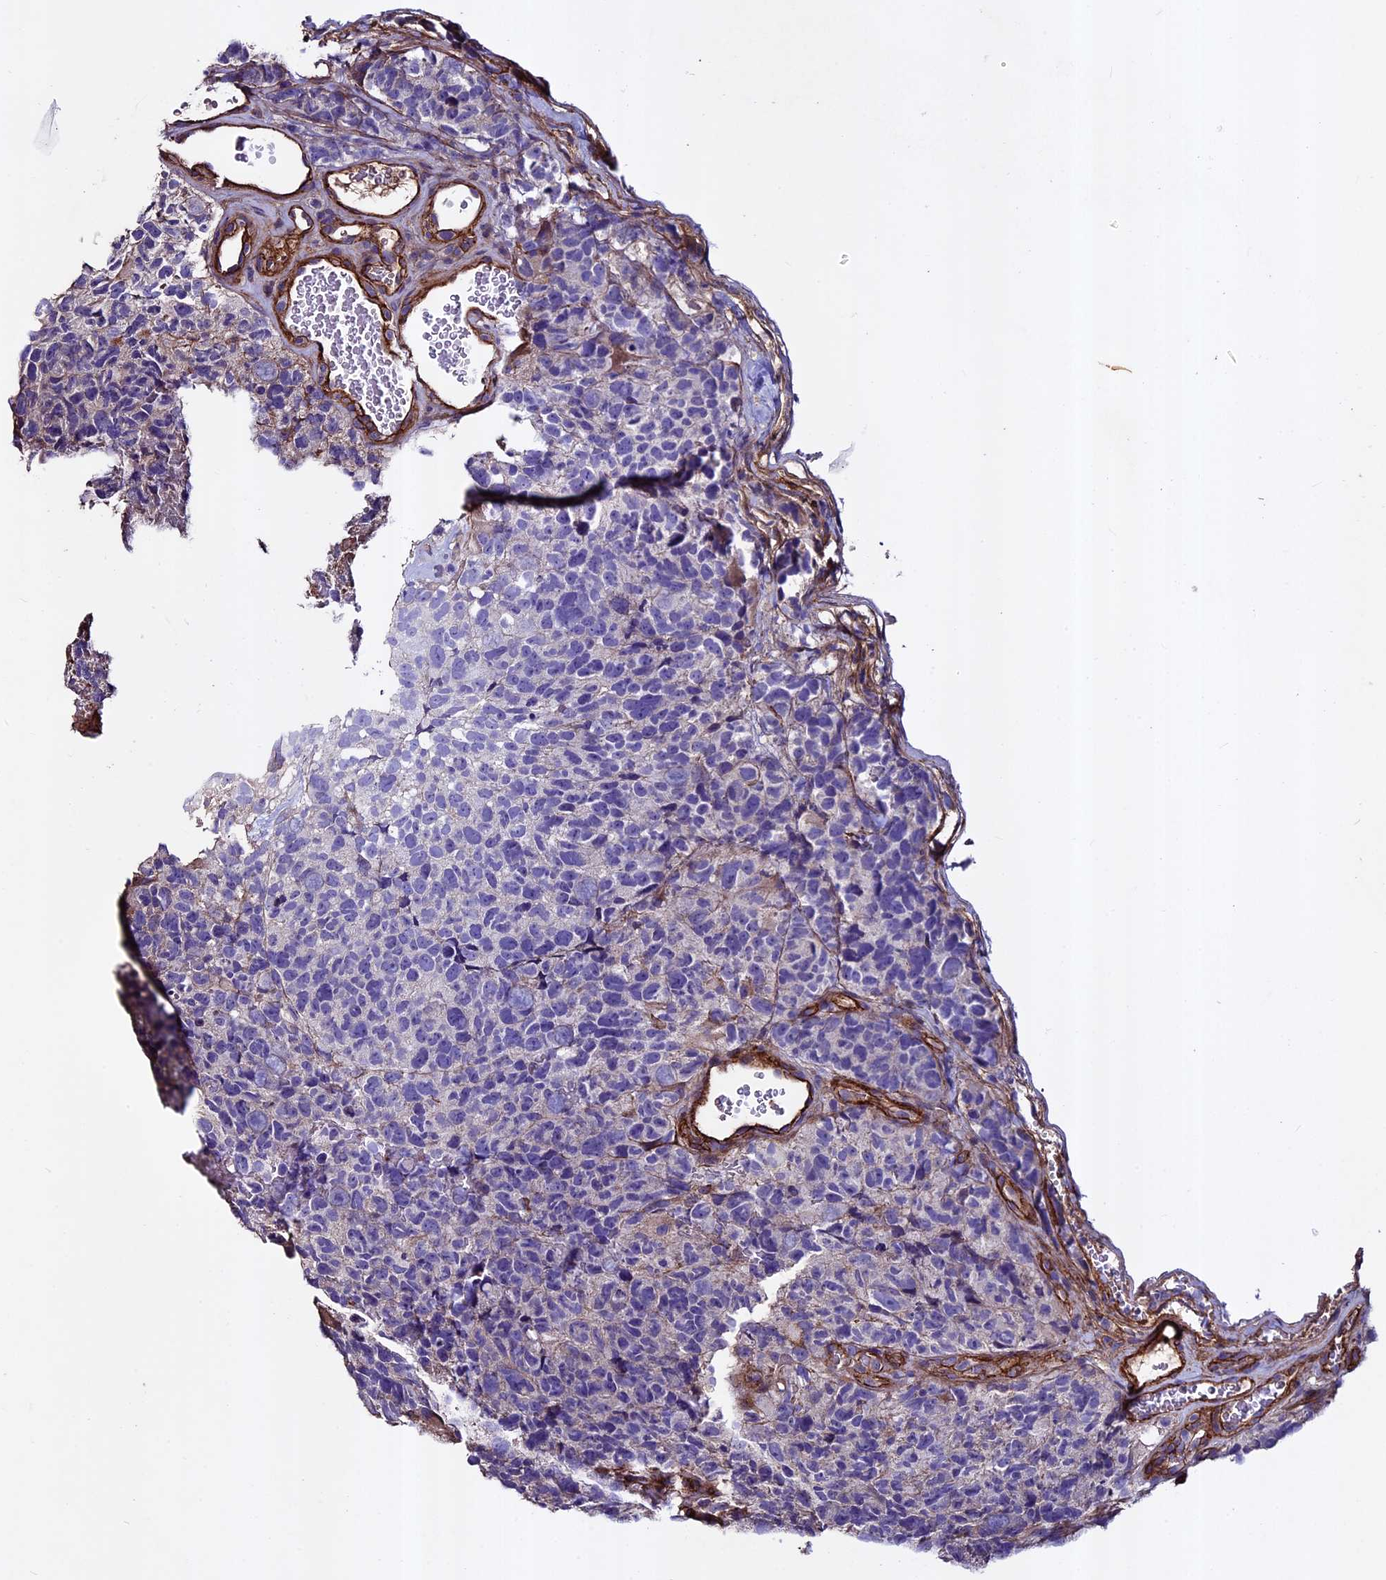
{"staining": {"intensity": "negative", "quantity": "none", "location": "none"}, "tissue": "glioma", "cell_type": "Tumor cells", "image_type": "cancer", "snomed": [{"axis": "morphology", "description": "Glioma, malignant, High grade"}, {"axis": "topography", "description": "Brain"}], "caption": "High magnification brightfield microscopy of glioma stained with DAB (brown) and counterstained with hematoxylin (blue): tumor cells show no significant positivity. (DAB immunohistochemistry (IHC) with hematoxylin counter stain).", "gene": "EVA1B", "patient": {"sex": "male", "age": 69}}